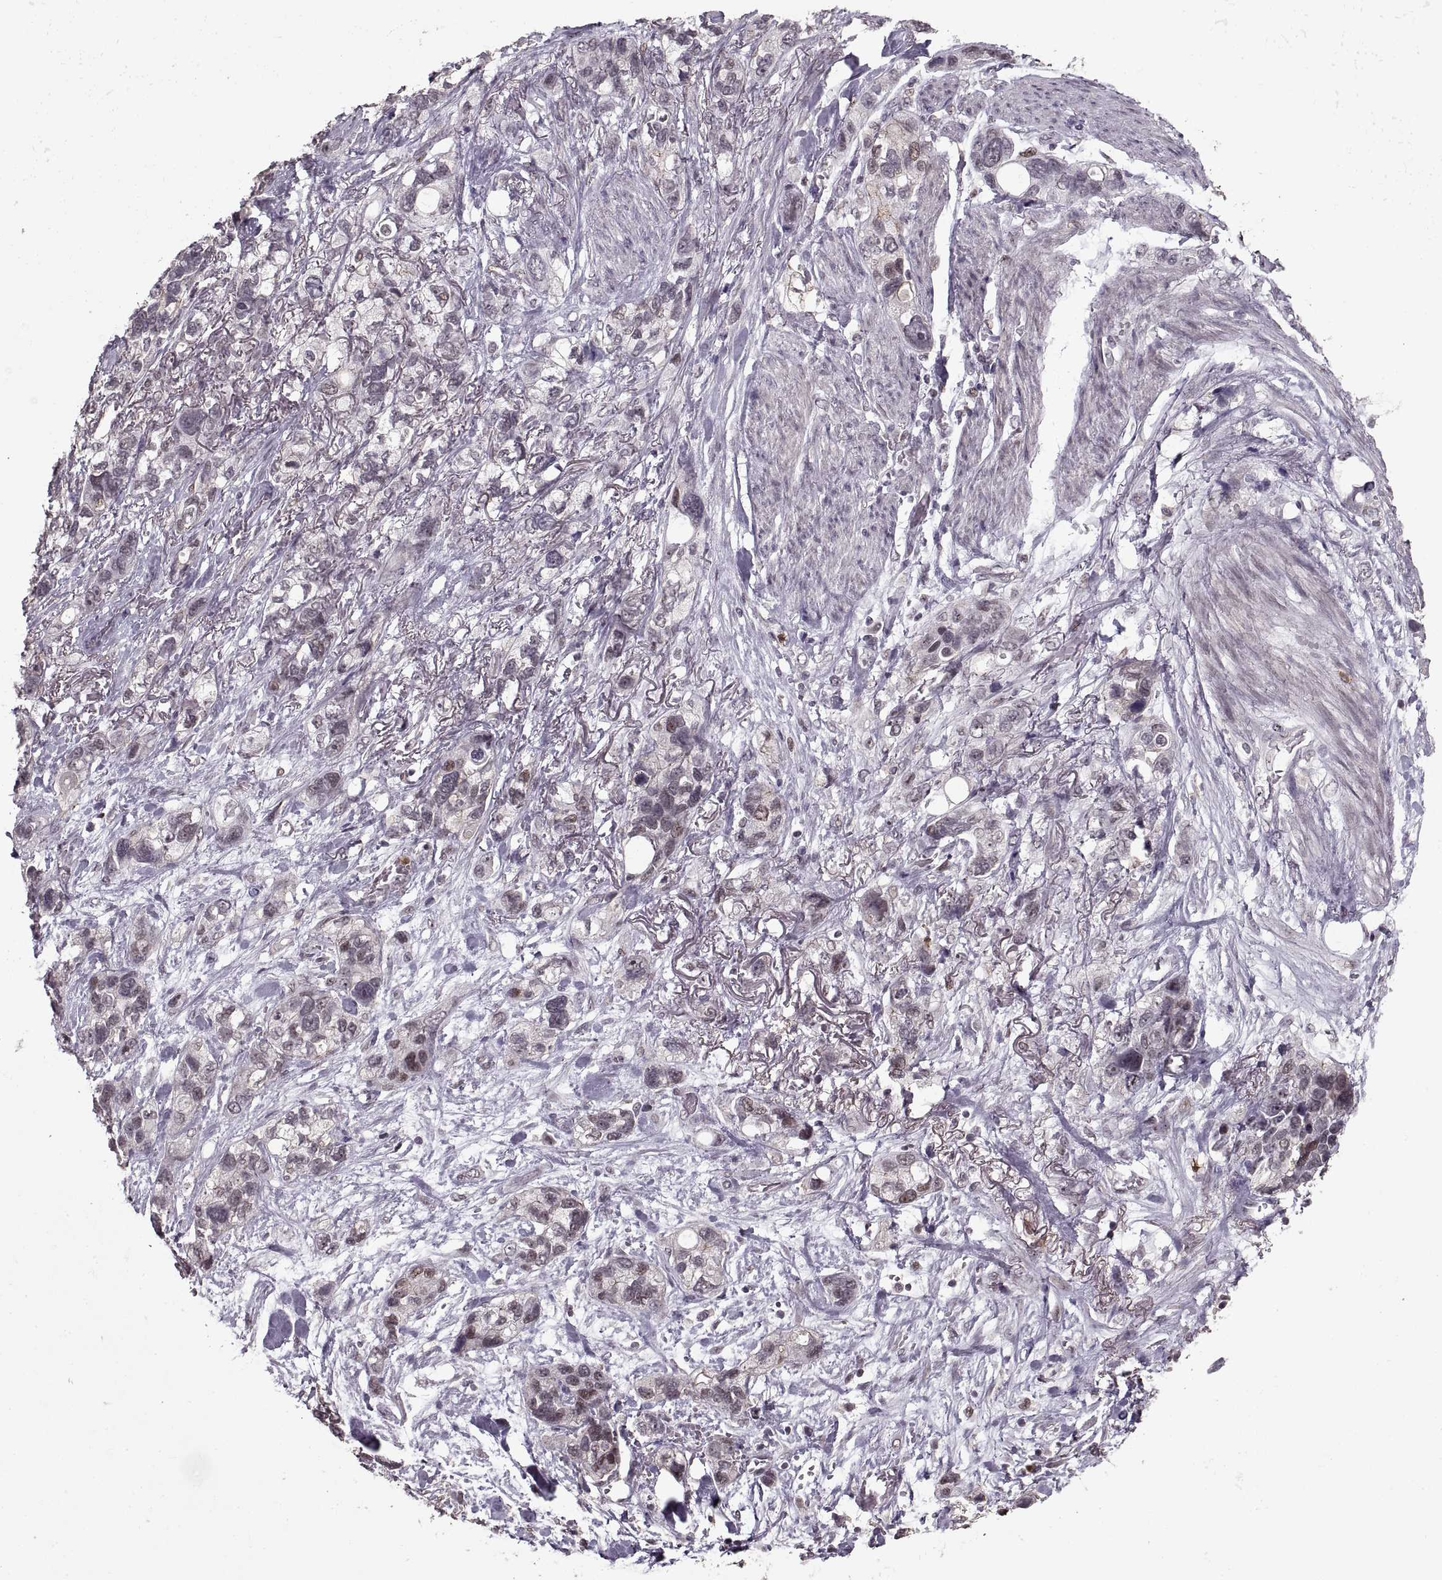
{"staining": {"intensity": "negative", "quantity": "none", "location": "none"}, "tissue": "stomach cancer", "cell_type": "Tumor cells", "image_type": "cancer", "snomed": [{"axis": "morphology", "description": "Adenocarcinoma, NOS"}, {"axis": "topography", "description": "Stomach, upper"}], "caption": "Micrograph shows no protein expression in tumor cells of stomach cancer (adenocarcinoma) tissue.", "gene": "PALS1", "patient": {"sex": "female", "age": 81}}